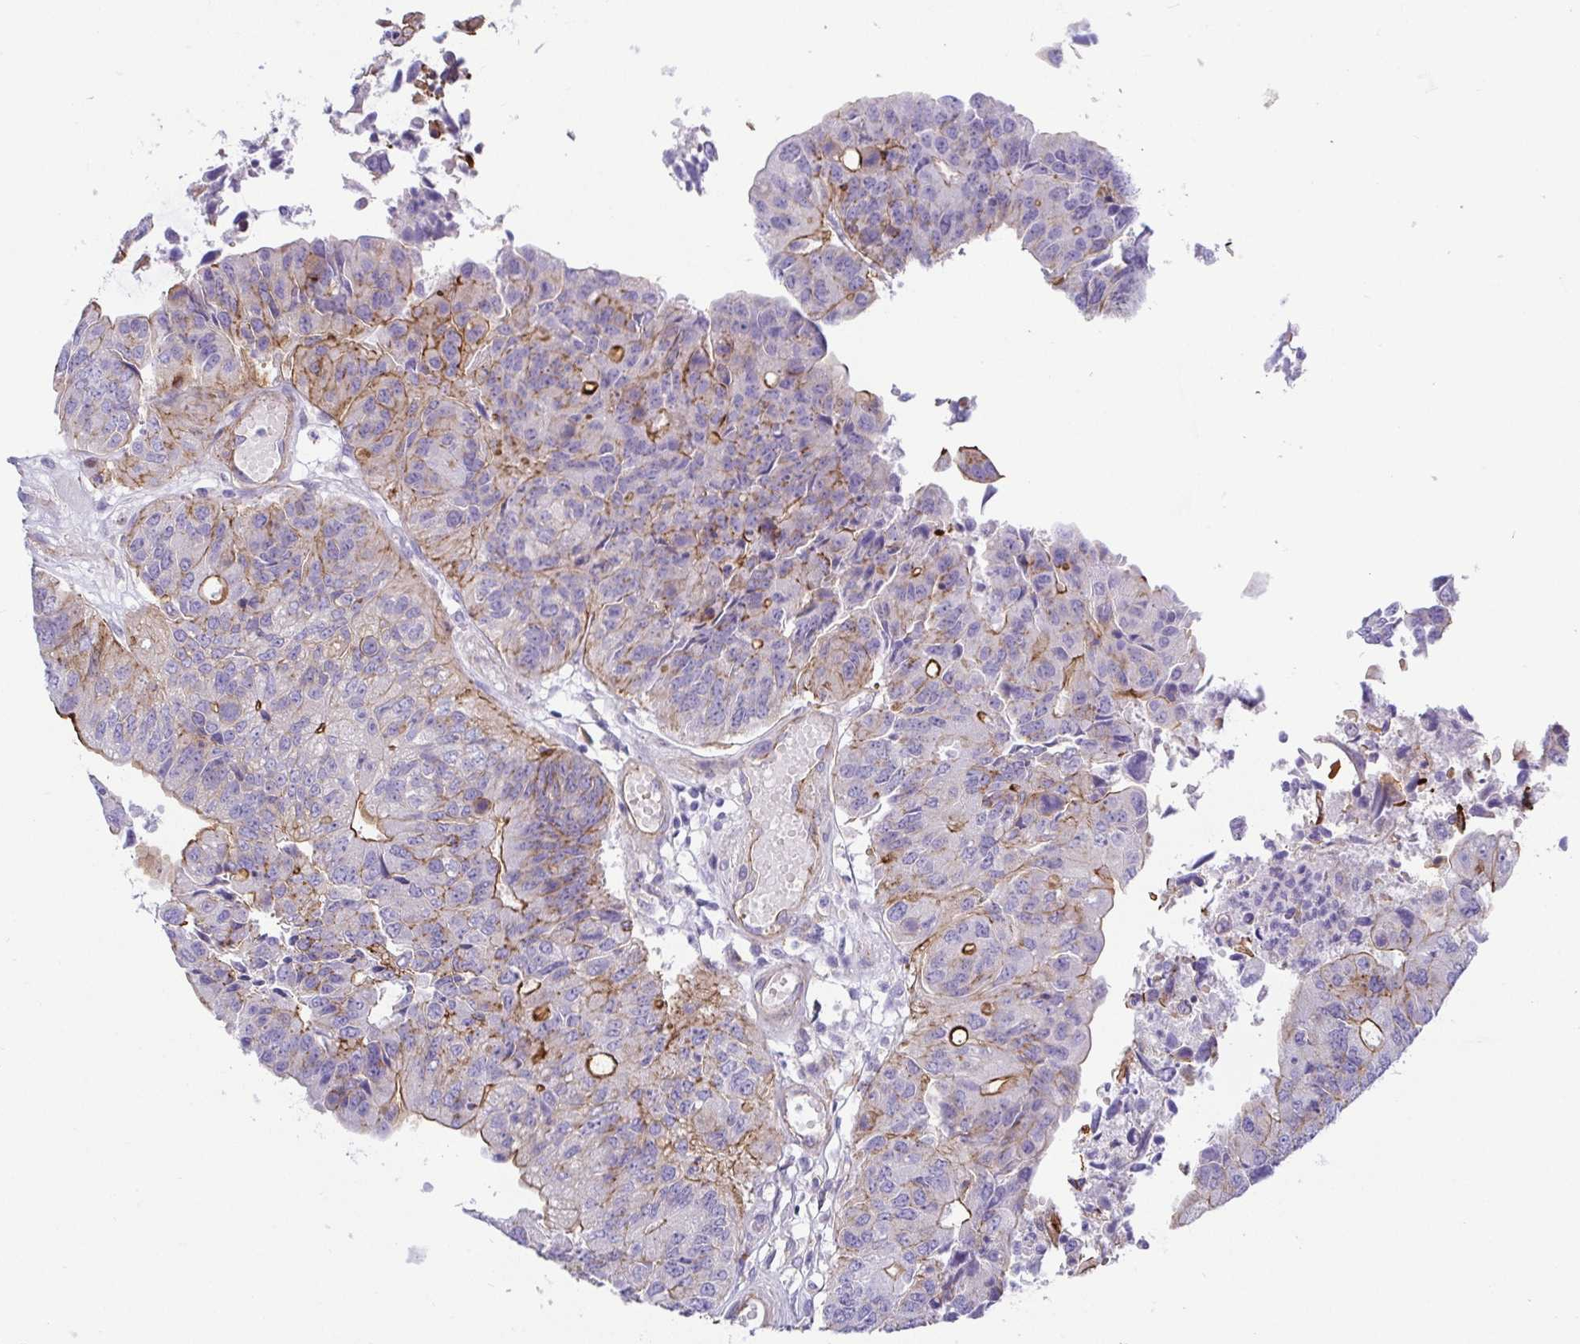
{"staining": {"intensity": "moderate", "quantity": "<25%", "location": "cytoplasmic/membranous"}, "tissue": "colorectal cancer", "cell_type": "Tumor cells", "image_type": "cancer", "snomed": [{"axis": "morphology", "description": "Adenocarcinoma, NOS"}, {"axis": "topography", "description": "Colon"}], "caption": "Protein staining demonstrates moderate cytoplasmic/membranous expression in approximately <25% of tumor cells in colorectal cancer (adenocarcinoma).", "gene": "LIMA1", "patient": {"sex": "female", "age": 67}}